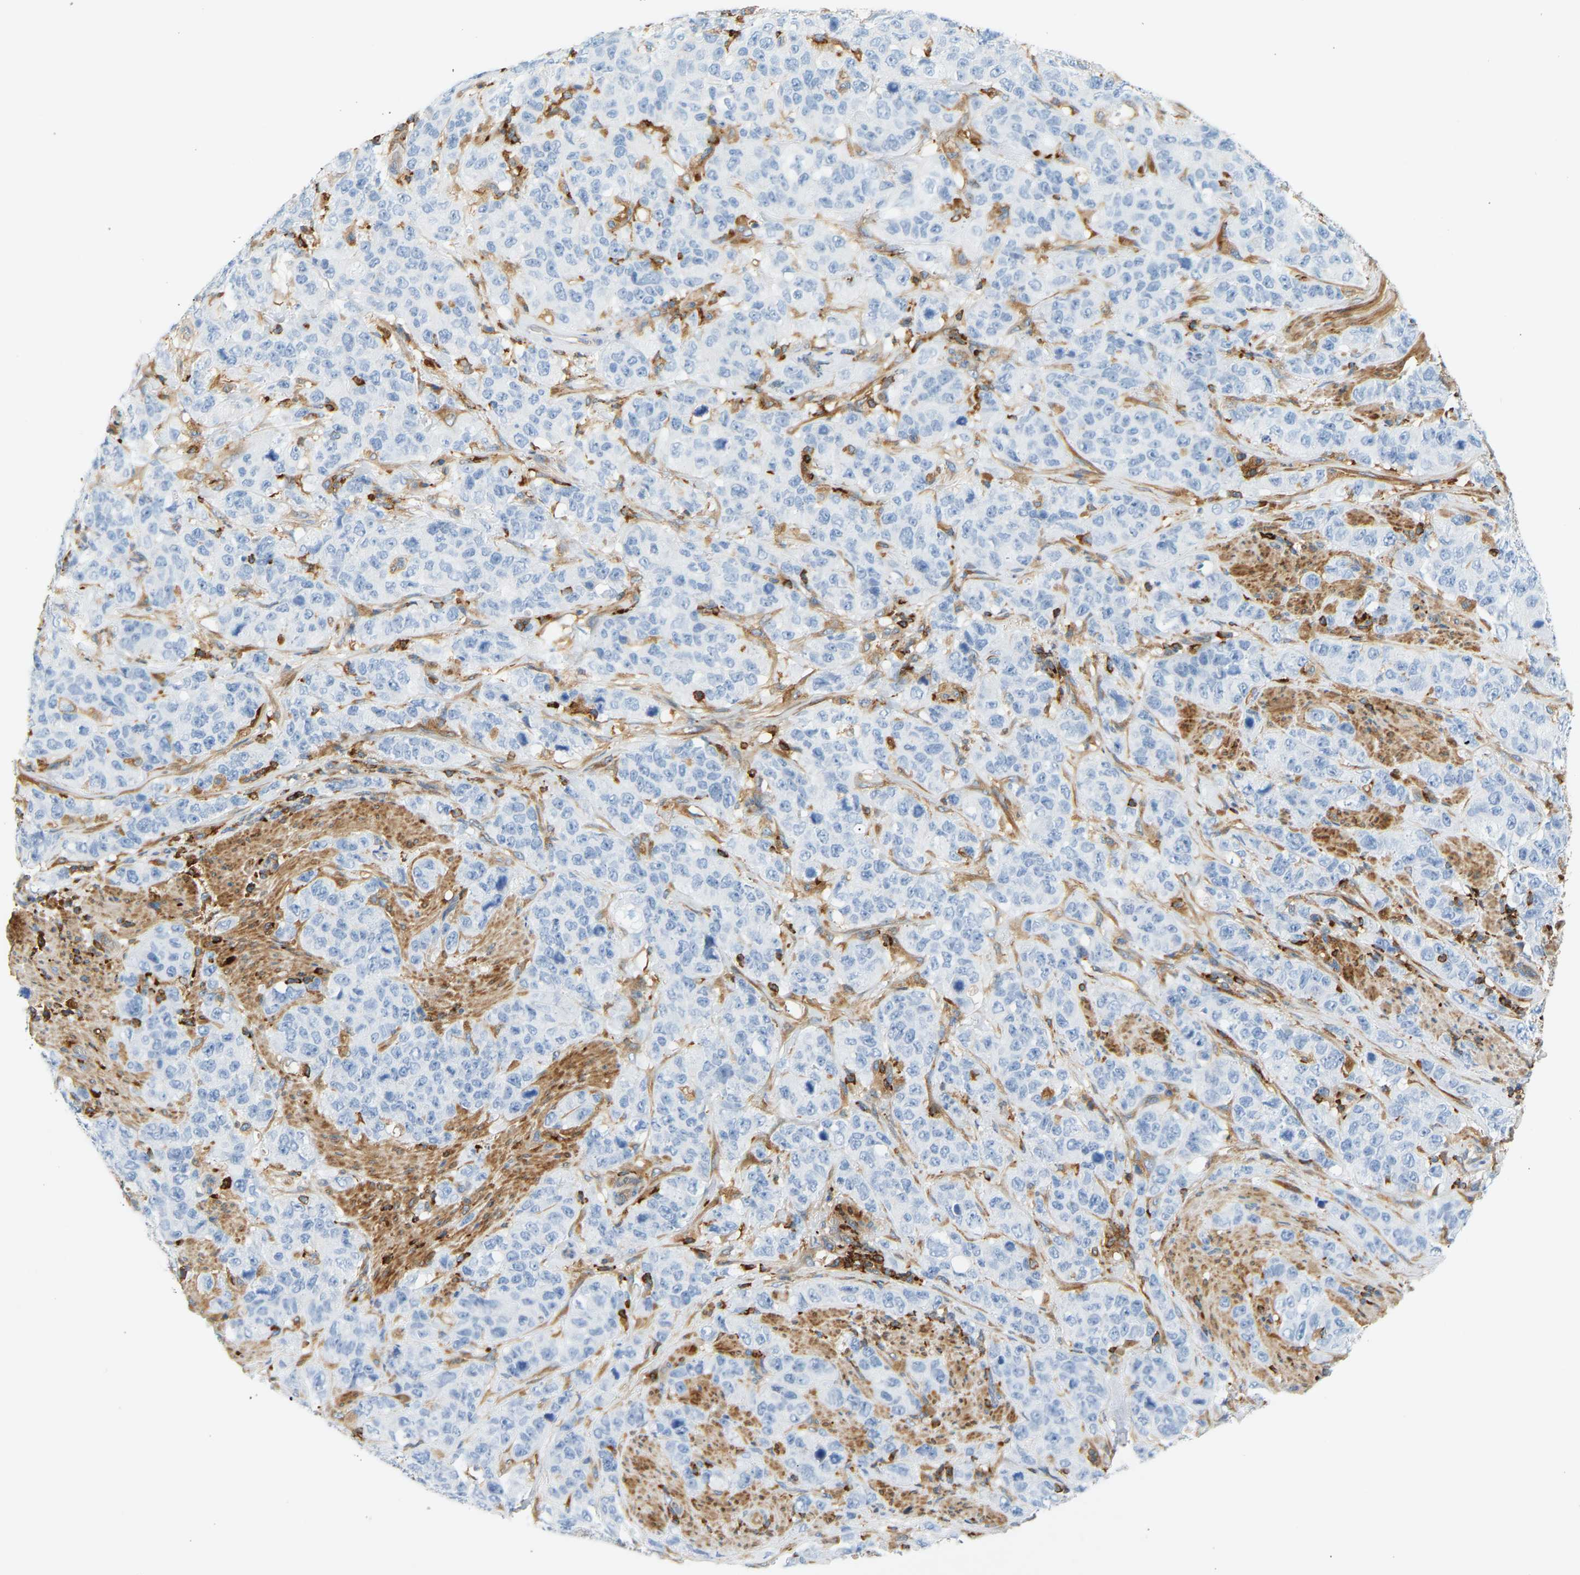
{"staining": {"intensity": "negative", "quantity": "none", "location": "none"}, "tissue": "stomach cancer", "cell_type": "Tumor cells", "image_type": "cancer", "snomed": [{"axis": "morphology", "description": "Adenocarcinoma, NOS"}, {"axis": "topography", "description": "Stomach"}], "caption": "High magnification brightfield microscopy of stomach cancer stained with DAB (brown) and counterstained with hematoxylin (blue): tumor cells show no significant staining.", "gene": "FNBP1", "patient": {"sex": "male", "age": 48}}